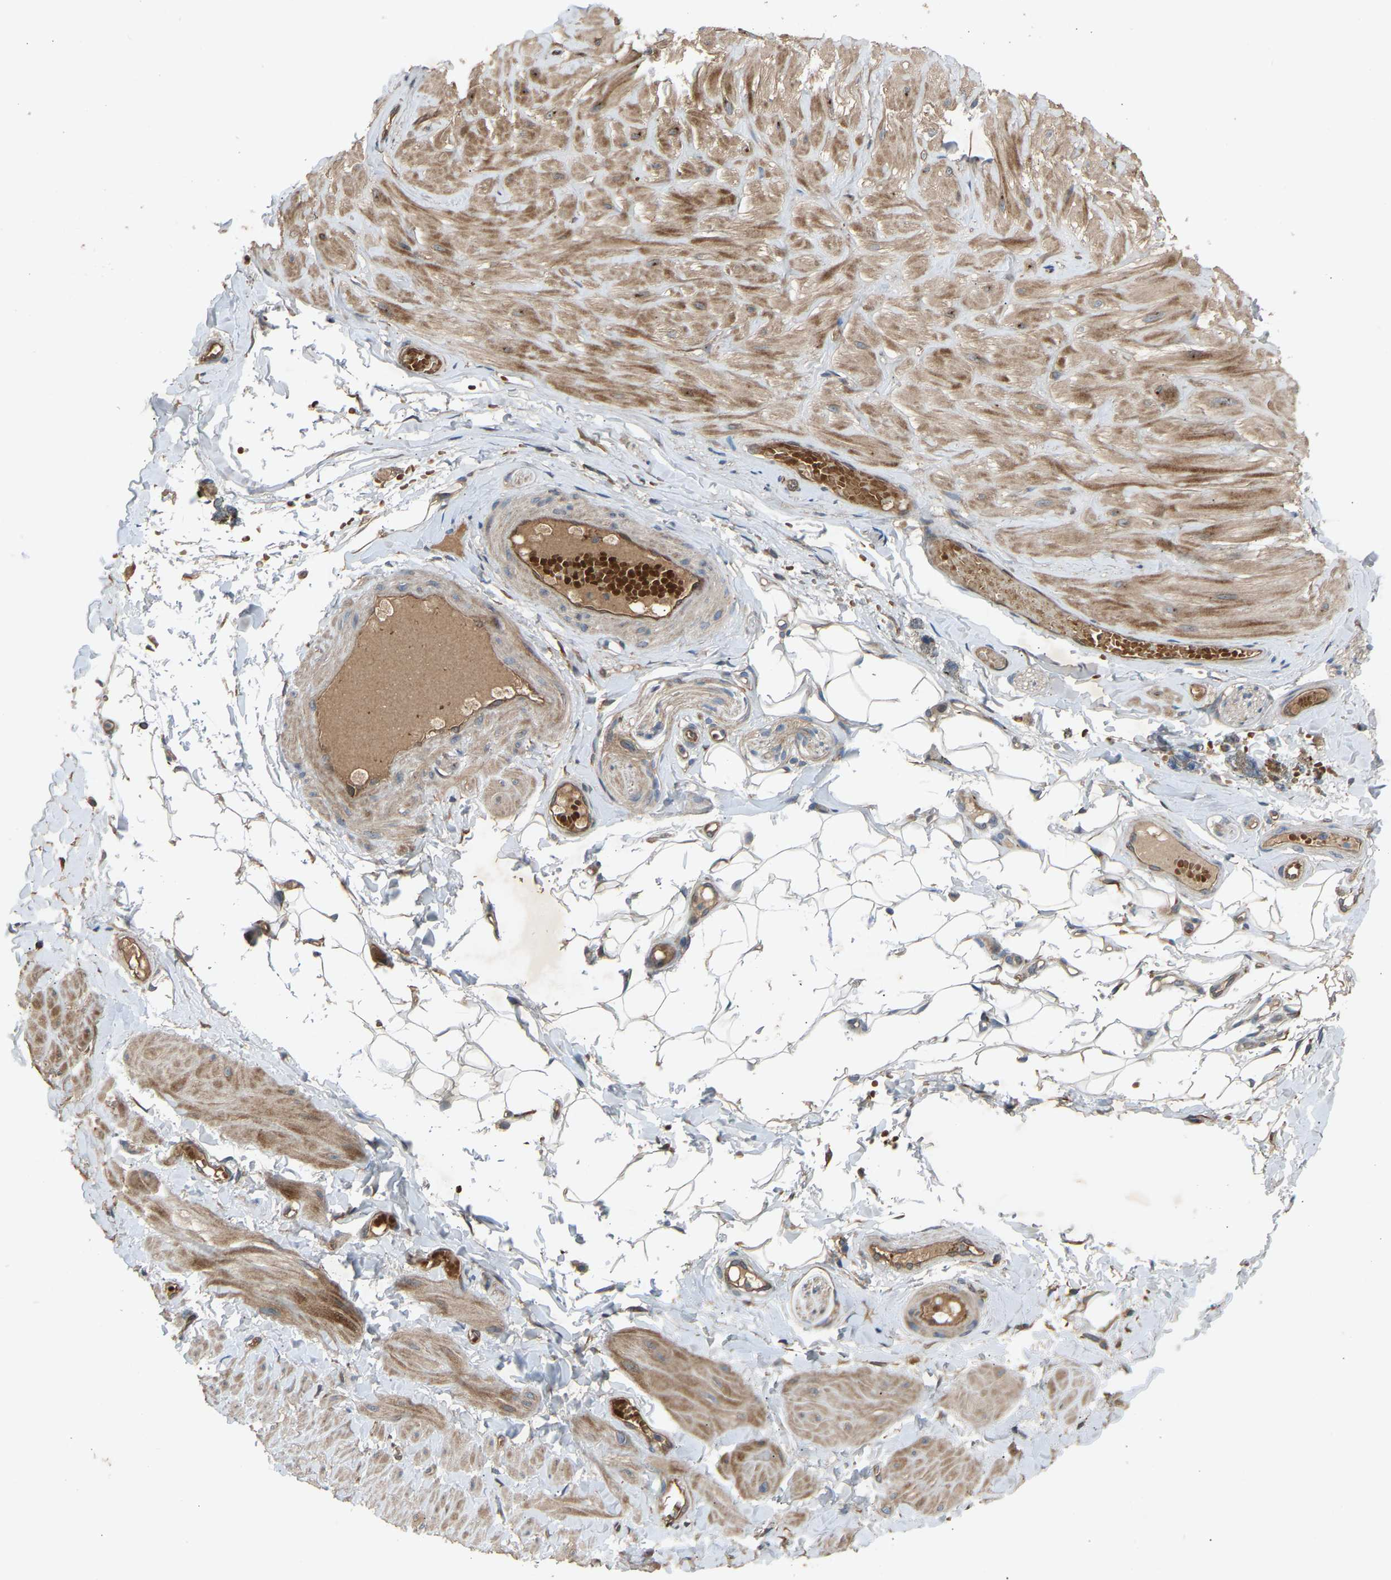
{"staining": {"intensity": "moderate", "quantity": "<25%", "location": "cytoplasmic/membranous"}, "tissue": "adipose tissue", "cell_type": "Adipocytes", "image_type": "normal", "snomed": [{"axis": "morphology", "description": "Normal tissue, NOS"}, {"axis": "topography", "description": "Adipose tissue"}, {"axis": "topography", "description": "Vascular tissue"}, {"axis": "topography", "description": "Peripheral nerve tissue"}], "caption": "The photomicrograph displays staining of normal adipose tissue, revealing moderate cytoplasmic/membranous protein positivity (brown color) within adipocytes.", "gene": "GAS2L1", "patient": {"sex": "male", "age": 25}}